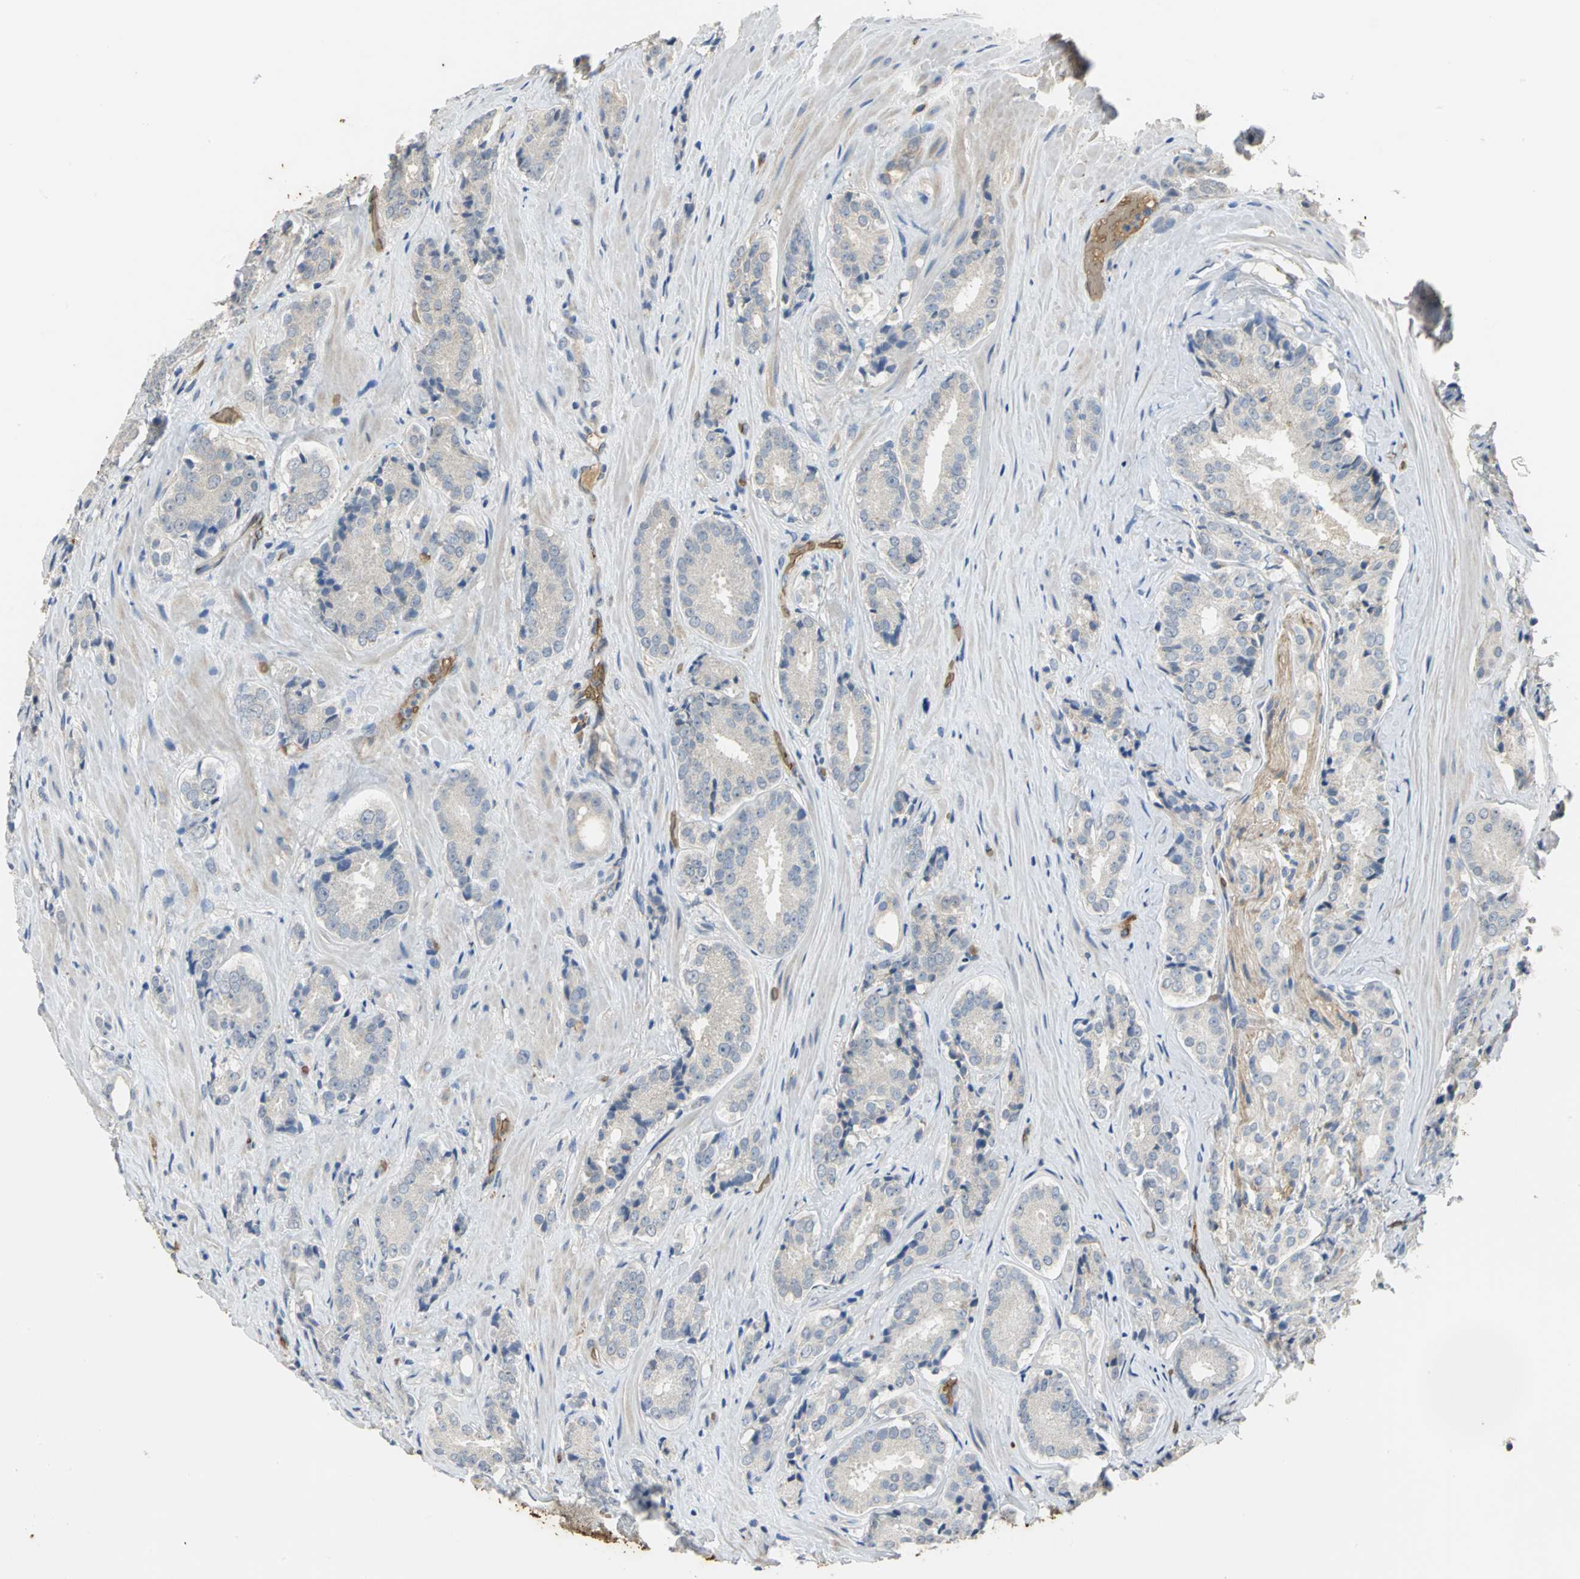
{"staining": {"intensity": "weak", "quantity": "<25%", "location": "cytoplasmic/membranous"}, "tissue": "prostate cancer", "cell_type": "Tumor cells", "image_type": "cancer", "snomed": [{"axis": "morphology", "description": "Adenocarcinoma, High grade"}, {"axis": "topography", "description": "Prostate"}], "caption": "Tumor cells show no significant staining in prostate high-grade adenocarcinoma. (Brightfield microscopy of DAB immunohistochemistry at high magnification).", "gene": "TREM1", "patient": {"sex": "male", "age": 70}}